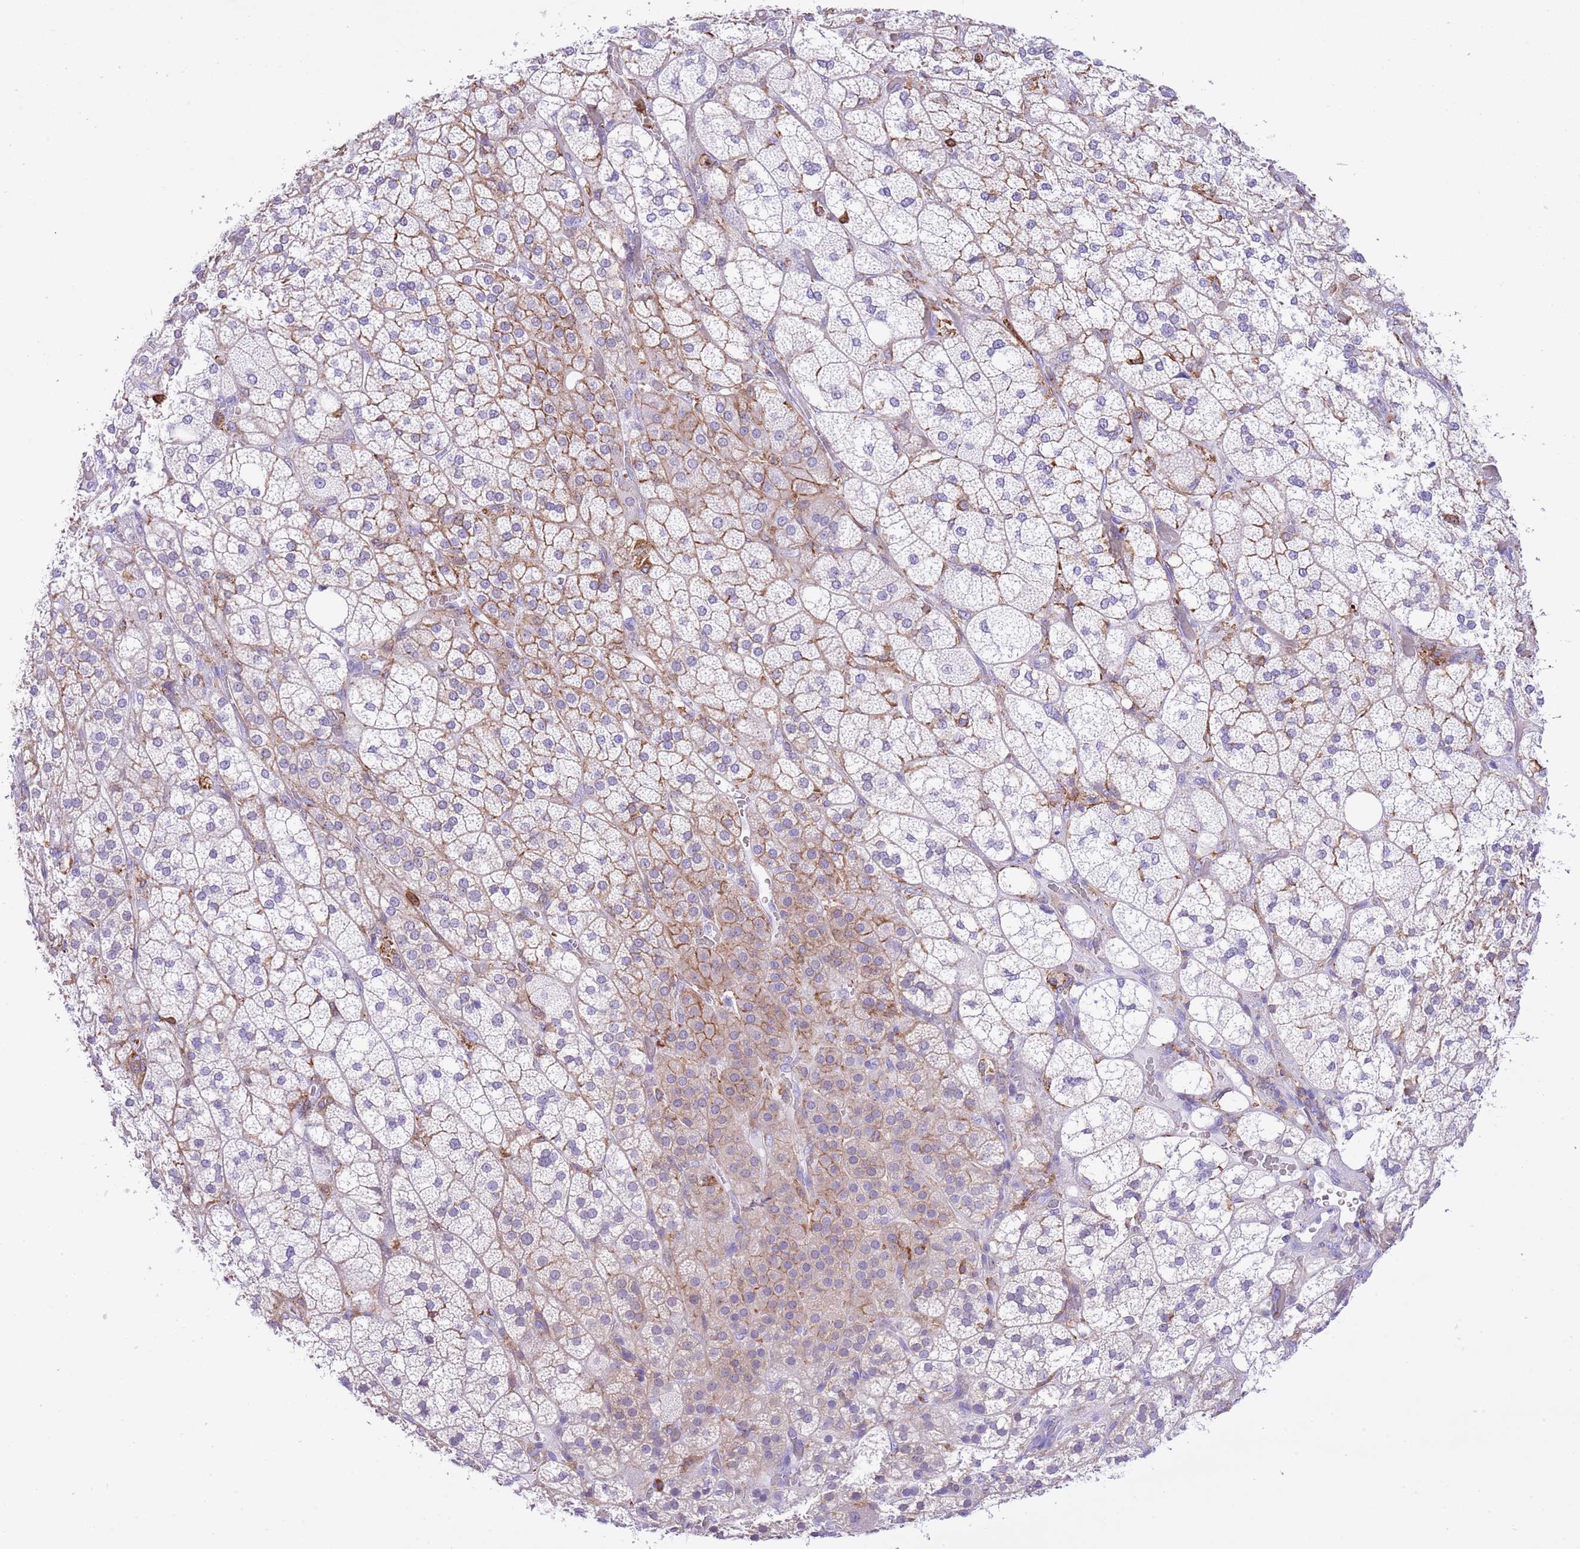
{"staining": {"intensity": "moderate", "quantity": "<25%", "location": "cytoplasmic/membranous"}, "tissue": "adrenal gland", "cell_type": "Glandular cells", "image_type": "normal", "snomed": [{"axis": "morphology", "description": "Normal tissue, NOS"}, {"axis": "topography", "description": "Adrenal gland"}], "caption": "DAB (3,3'-diaminobenzidine) immunohistochemical staining of normal adrenal gland demonstrates moderate cytoplasmic/membranous protein staining in approximately <25% of glandular cells.", "gene": "EFHD2", "patient": {"sex": "male", "age": 61}}